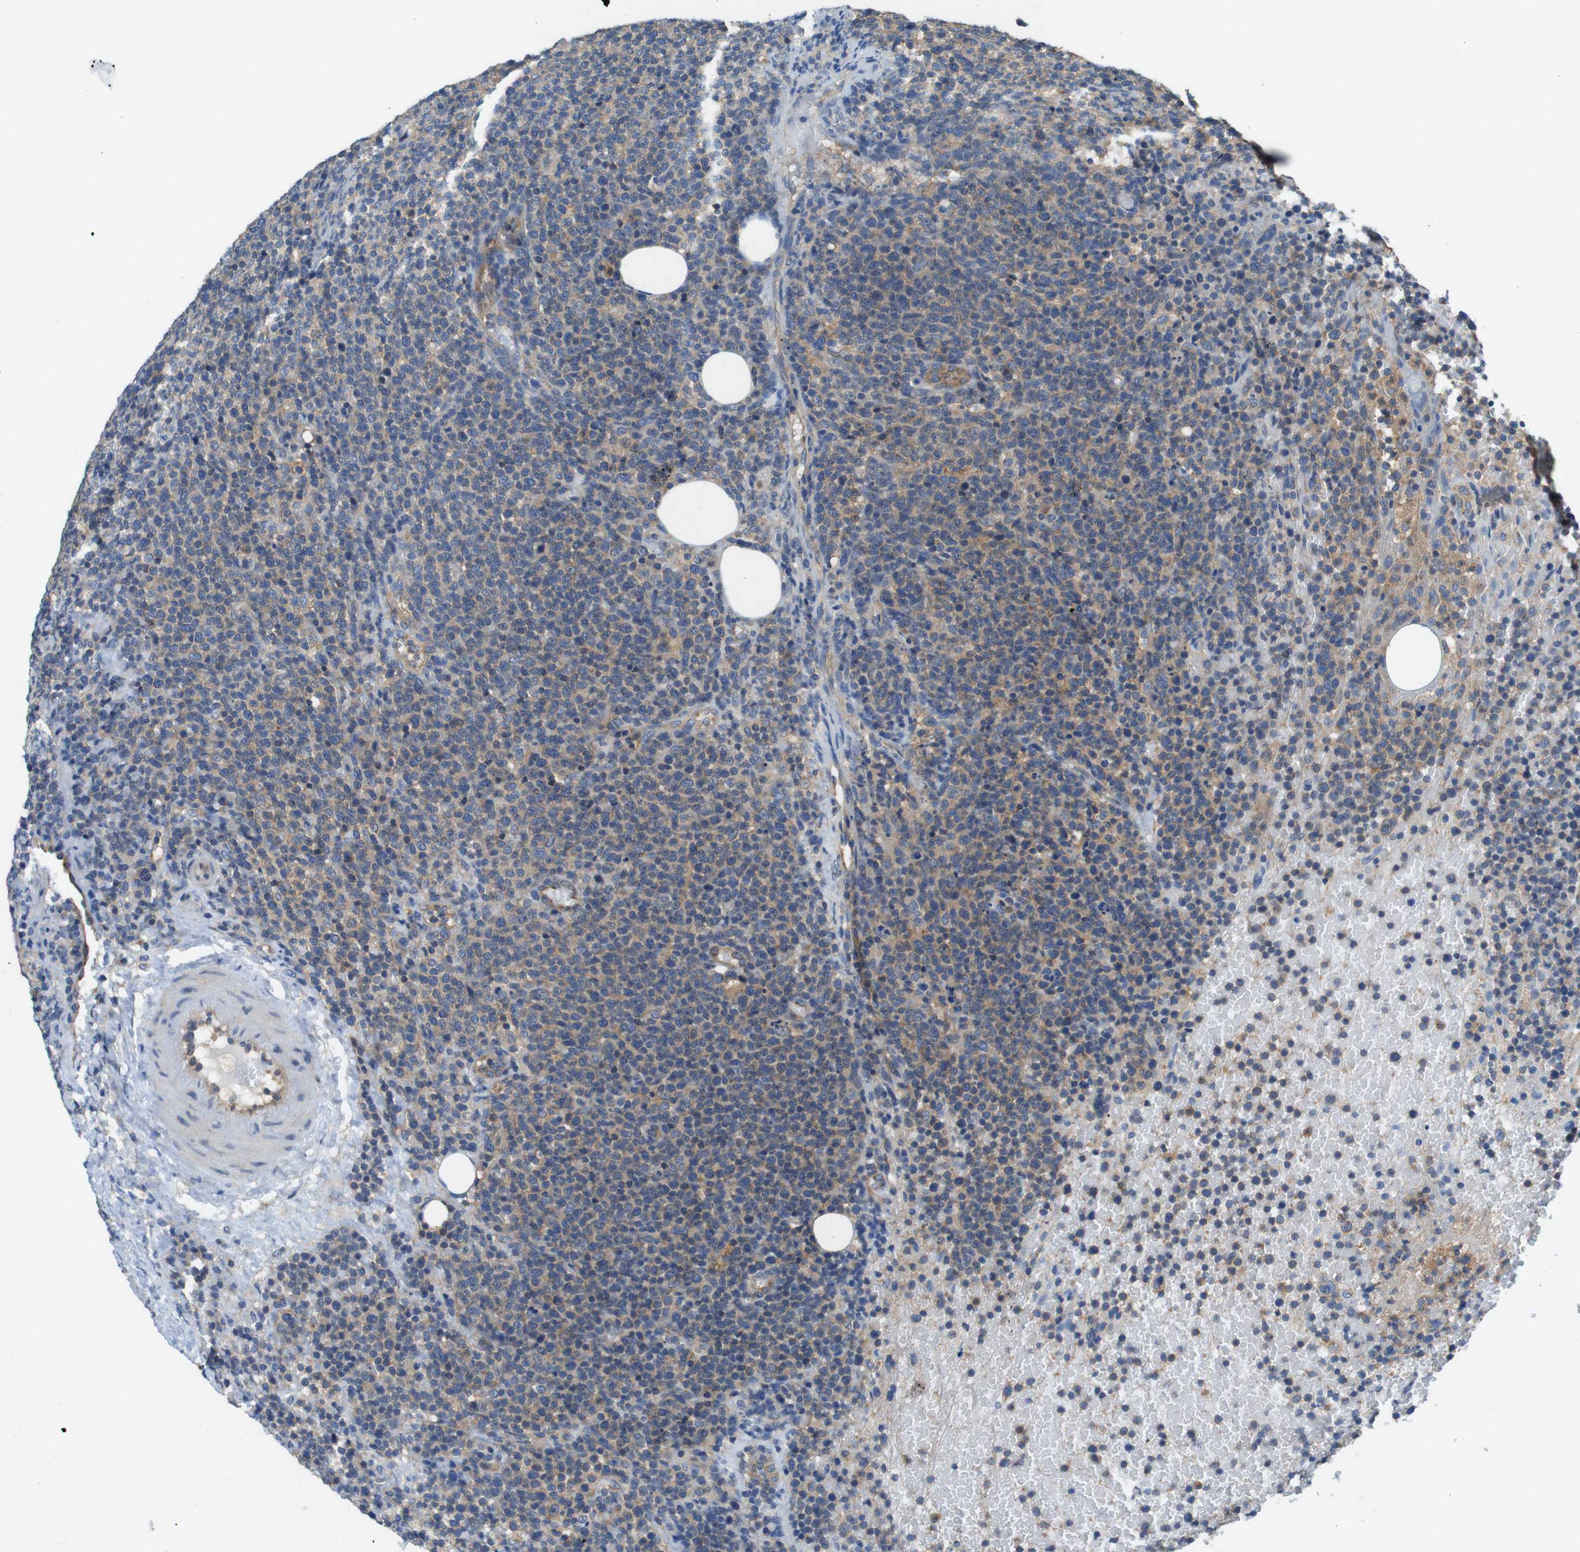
{"staining": {"intensity": "weak", "quantity": "25%-75%", "location": "cytoplasmic/membranous"}, "tissue": "lymphoma", "cell_type": "Tumor cells", "image_type": "cancer", "snomed": [{"axis": "morphology", "description": "Malignant lymphoma, non-Hodgkin's type, High grade"}, {"axis": "topography", "description": "Lymph node"}], "caption": "Immunohistochemical staining of human malignant lymphoma, non-Hodgkin's type (high-grade) demonstrates weak cytoplasmic/membranous protein expression in about 25%-75% of tumor cells.", "gene": "DCTN1", "patient": {"sex": "male", "age": 61}}